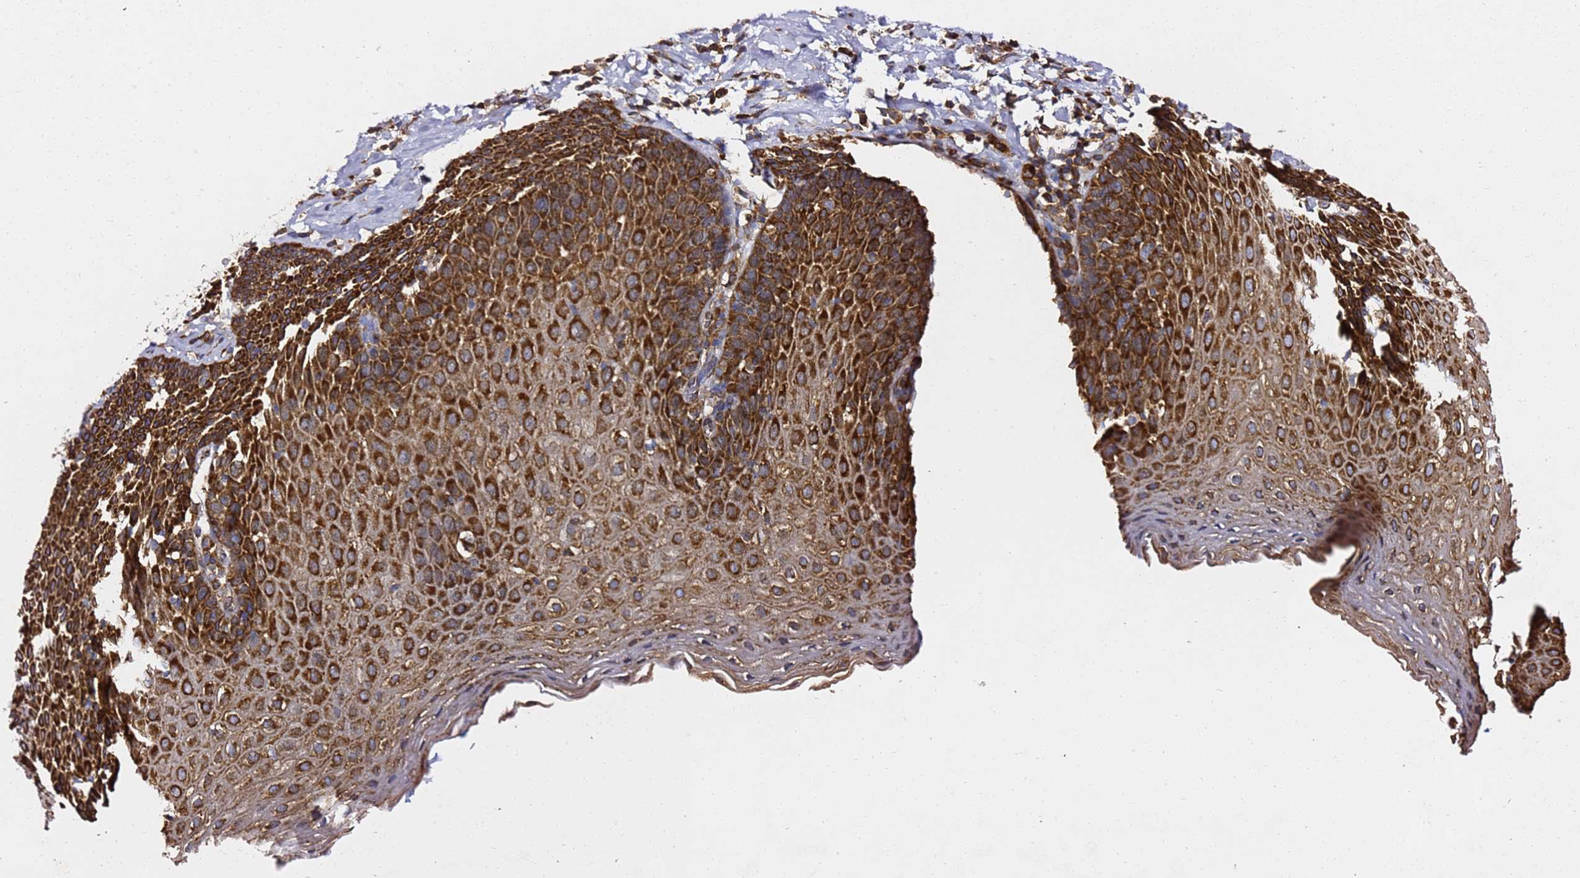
{"staining": {"intensity": "strong", "quantity": ">75%", "location": "cytoplasmic/membranous"}, "tissue": "esophagus", "cell_type": "Squamous epithelial cells", "image_type": "normal", "snomed": [{"axis": "morphology", "description": "Normal tissue, NOS"}, {"axis": "topography", "description": "Esophagus"}], "caption": "DAB immunohistochemical staining of normal esophagus exhibits strong cytoplasmic/membranous protein expression in about >75% of squamous epithelial cells. Immunohistochemistry stains the protein in brown and the nuclei are stained blue.", "gene": "TPST1", "patient": {"sex": "female", "age": 61}}